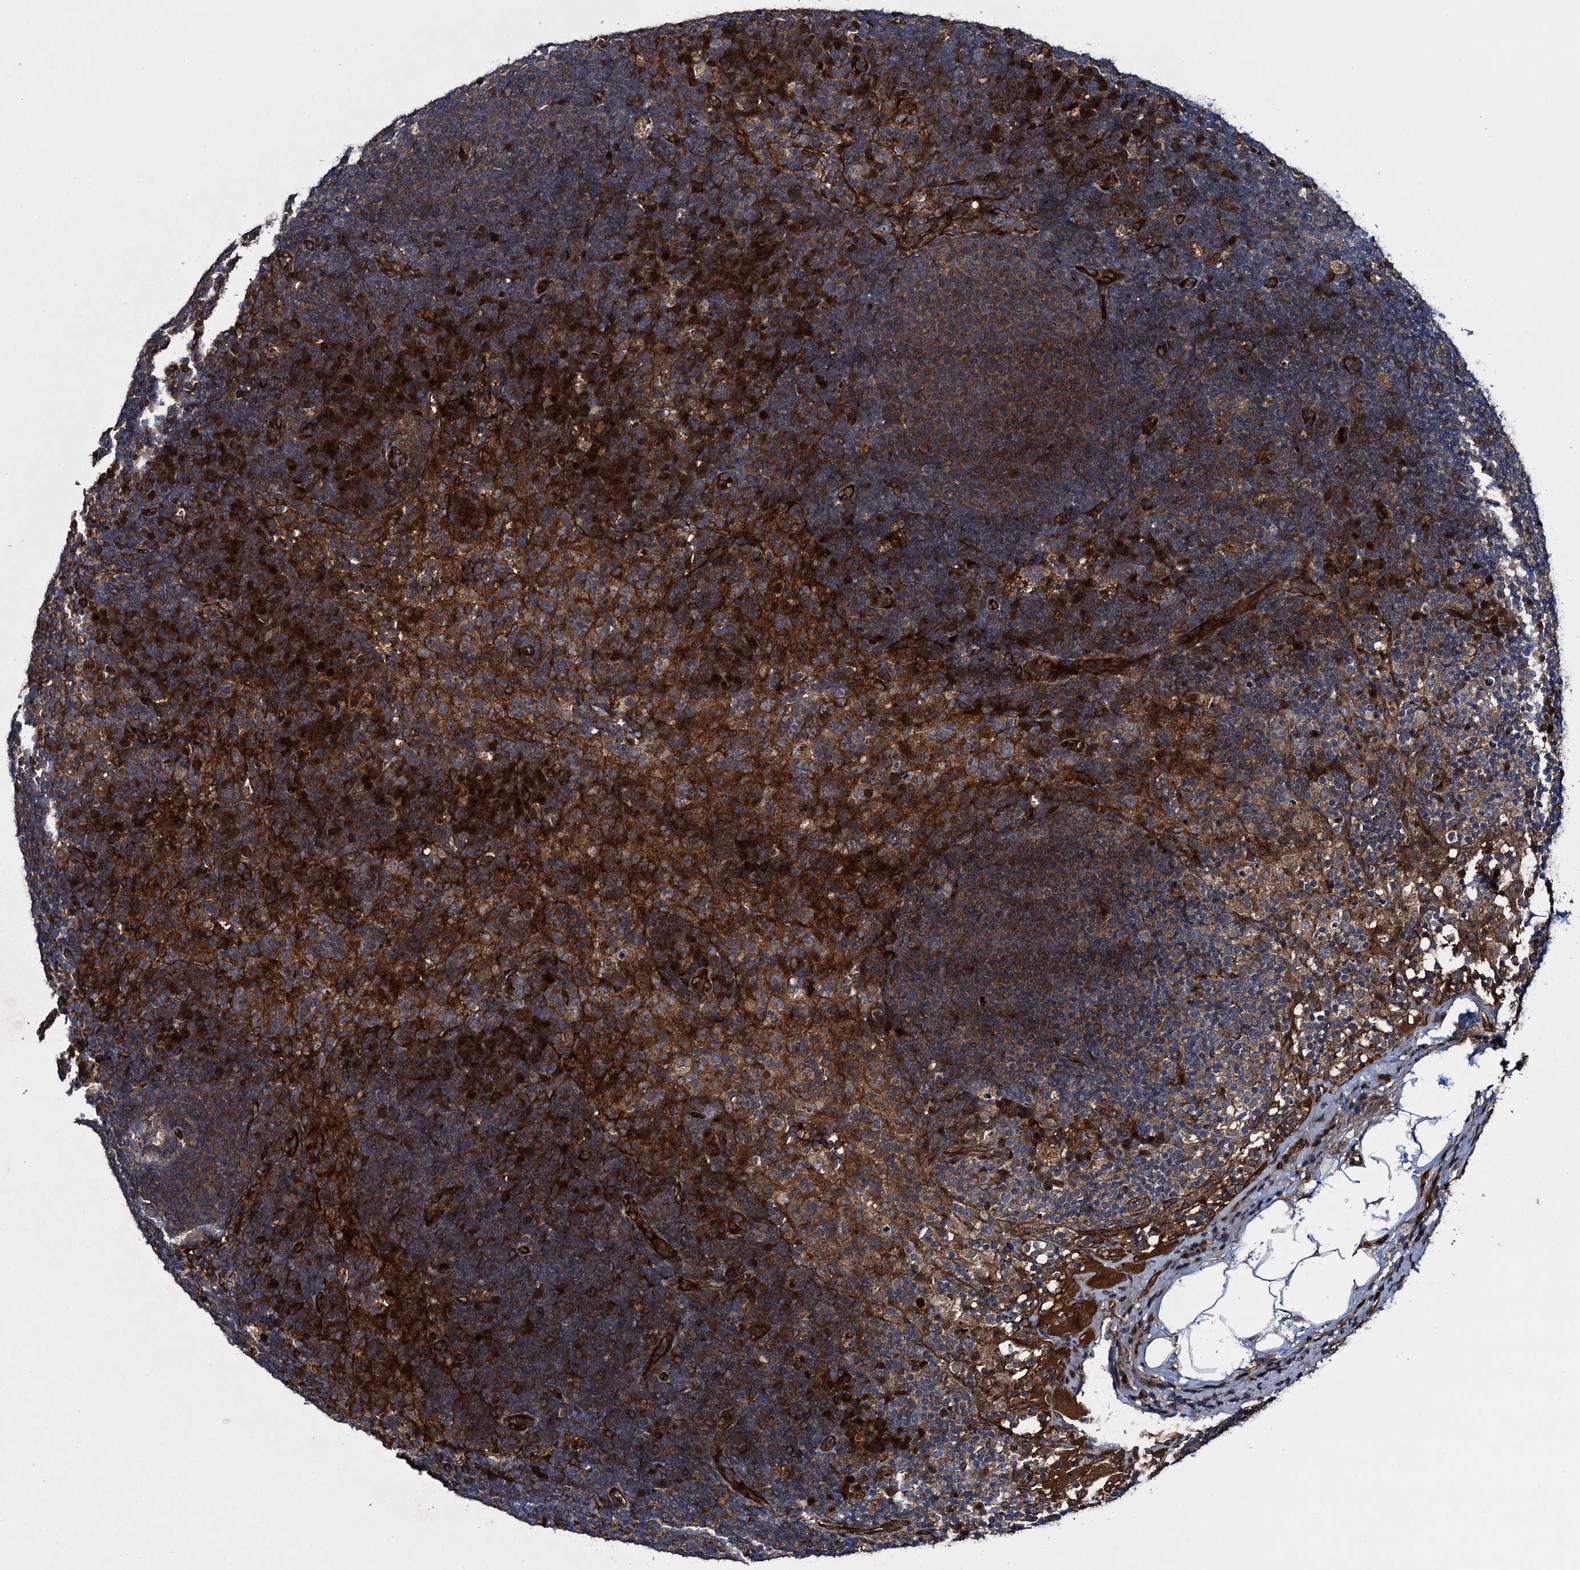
{"staining": {"intensity": "moderate", "quantity": ">75%", "location": "cytoplasmic/membranous"}, "tissue": "lymph node", "cell_type": "Germinal center cells", "image_type": "normal", "snomed": [{"axis": "morphology", "description": "Normal tissue, NOS"}, {"axis": "topography", "description": "Lymph node"}], "caption": "About >75% of germinal center cells in normal lymph node exhibit moderate cytoplasmic/membranous protein positivity as visualized by brown immunohistochemical staining.", "gene": "RHOBTB1", "patient": {"sex": "female", "age": 70}}